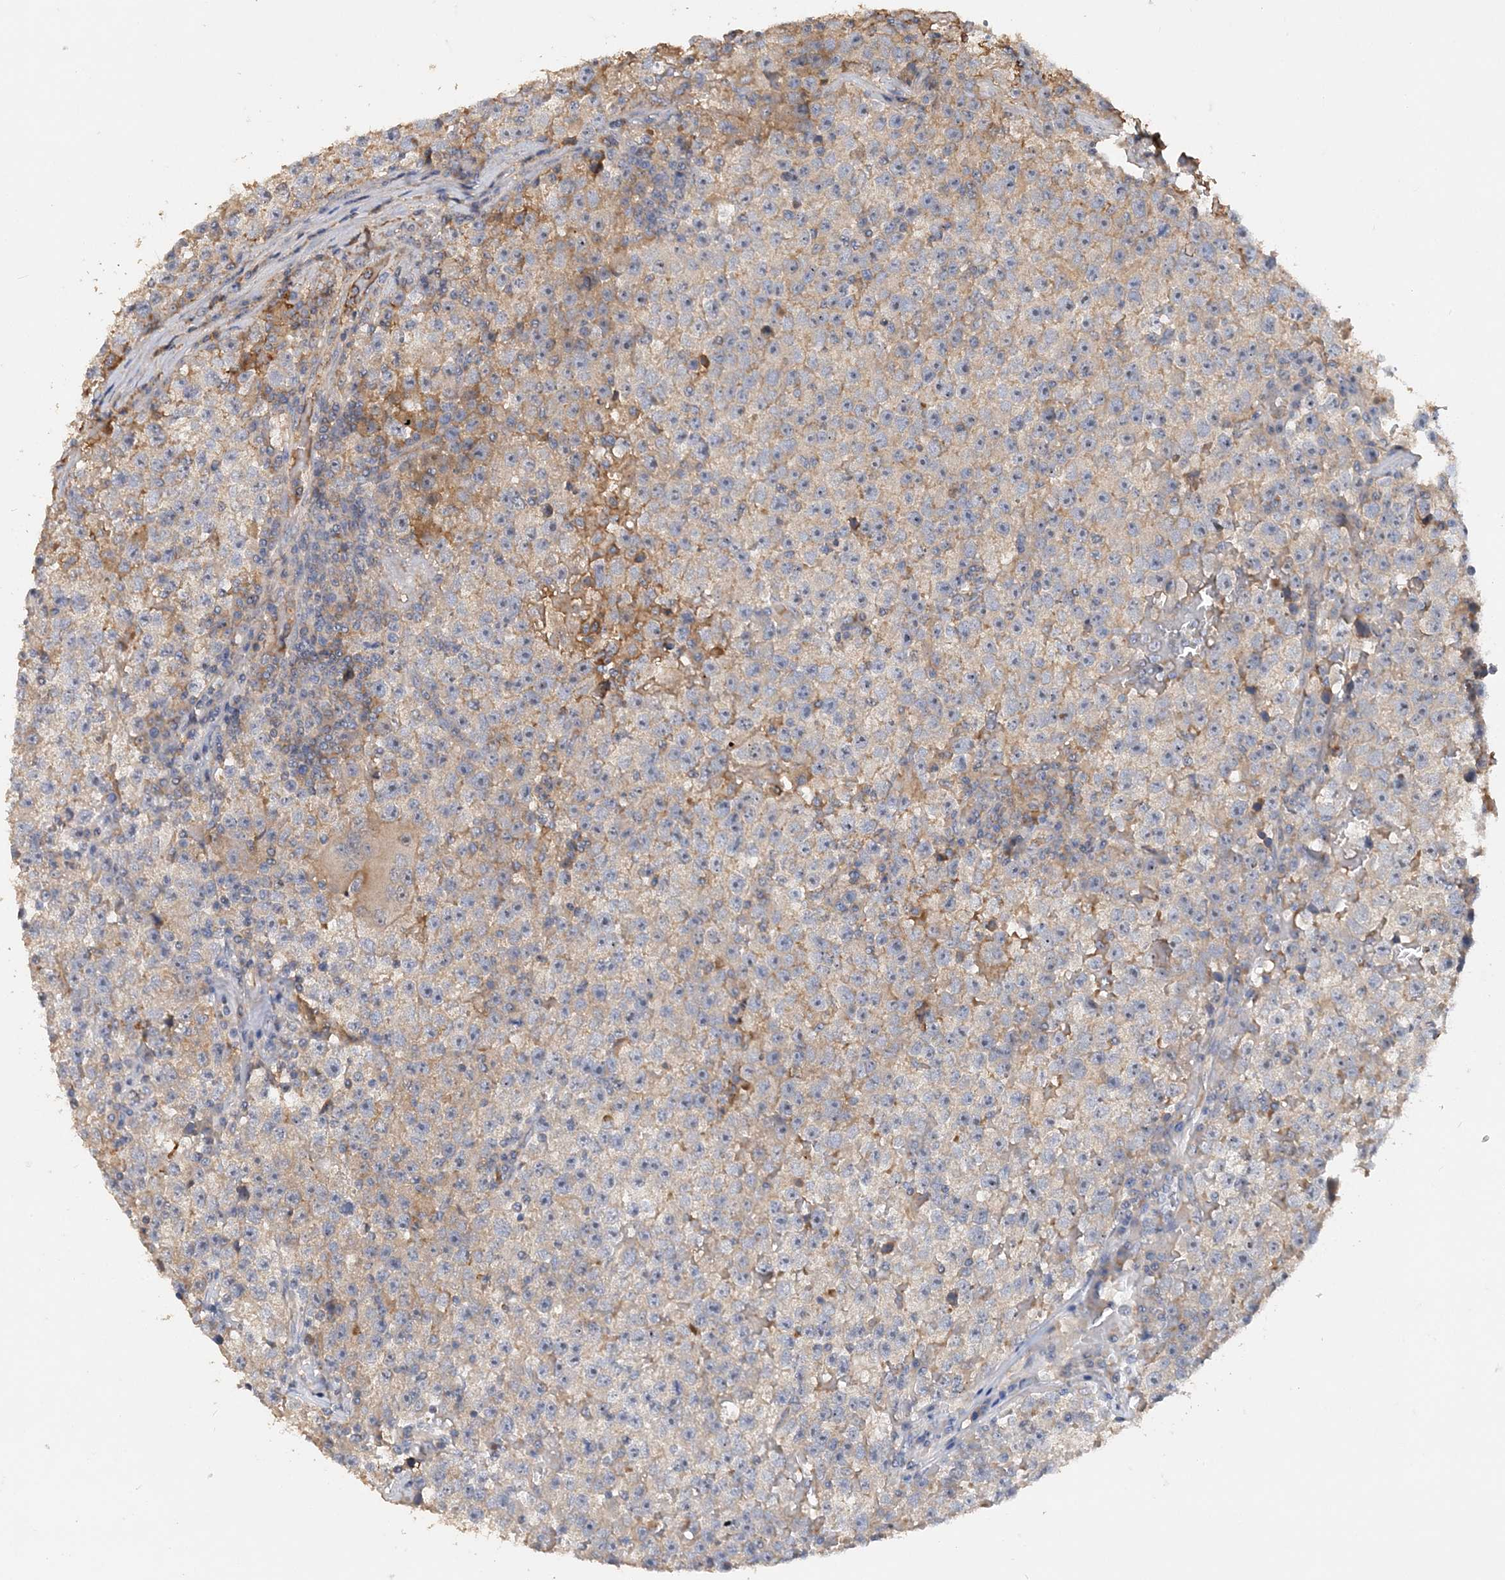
{"staining": {"intensity": "moderate", "quantity": "<25%", "location": "cytoplasmic/membranous"}, "tissue": "testis cancer", "cell_type": "Tumor cells", "image_type": "cancer", "snomed": [{"axis": "morphology", "description": "Seminoma, NOS"}, {"axis": "topography", "description": "Testis"}], "caption": "Tumor cells reveal moderate cytoplasmic/membranous expression in approximately <25% of cells in seminoma (testis).", "gene": "GRINA", "patient": {"sex": "male", "age": 22}}